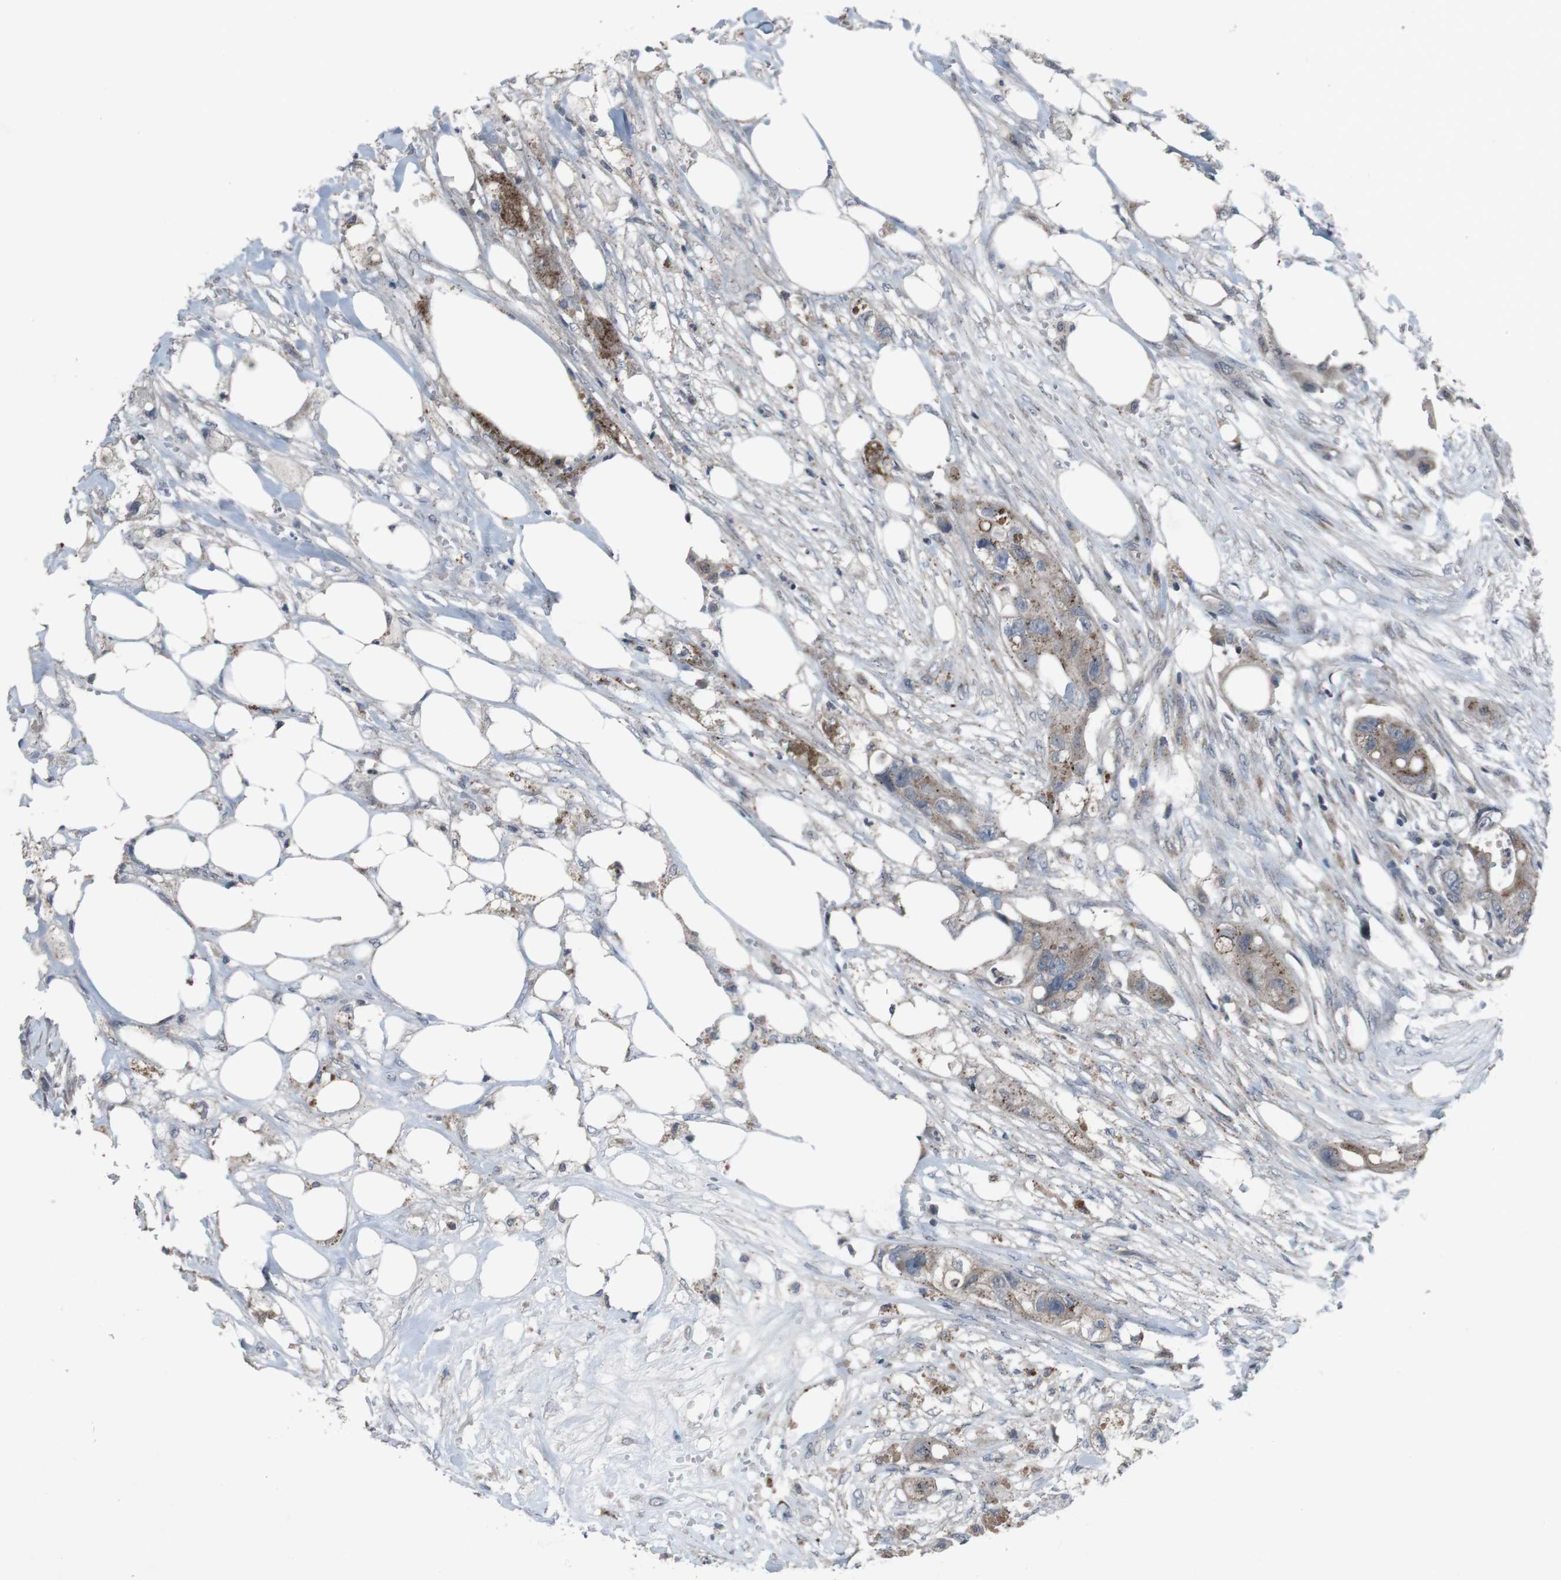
{"staining": {"intensity": "moderate", "quantity": ">75%", "location": "cytoplasmic/membranous"}, "tissue": "colorectal cancer", "cell_type": "Tumor cells", "image_type": "cancer", "snomed": [{"axis": "morphology", "description": "Adenocarcinoma, NOS"}, {"axis": "topography", "description": "Colon"}], "caption": "High-magnification brightfield microscopy of adenocarcinoma (colorectal) stained with DAB (3,3'-diaminobenzidine) (brown) and counterstained with hematoxylin (blue). tumor cells exhibit moderate cytoplasmic/membranous staining is present in about>75% of cells.", "gene": "EFNA5", "patient": {"sex": "female", "age": 57}}